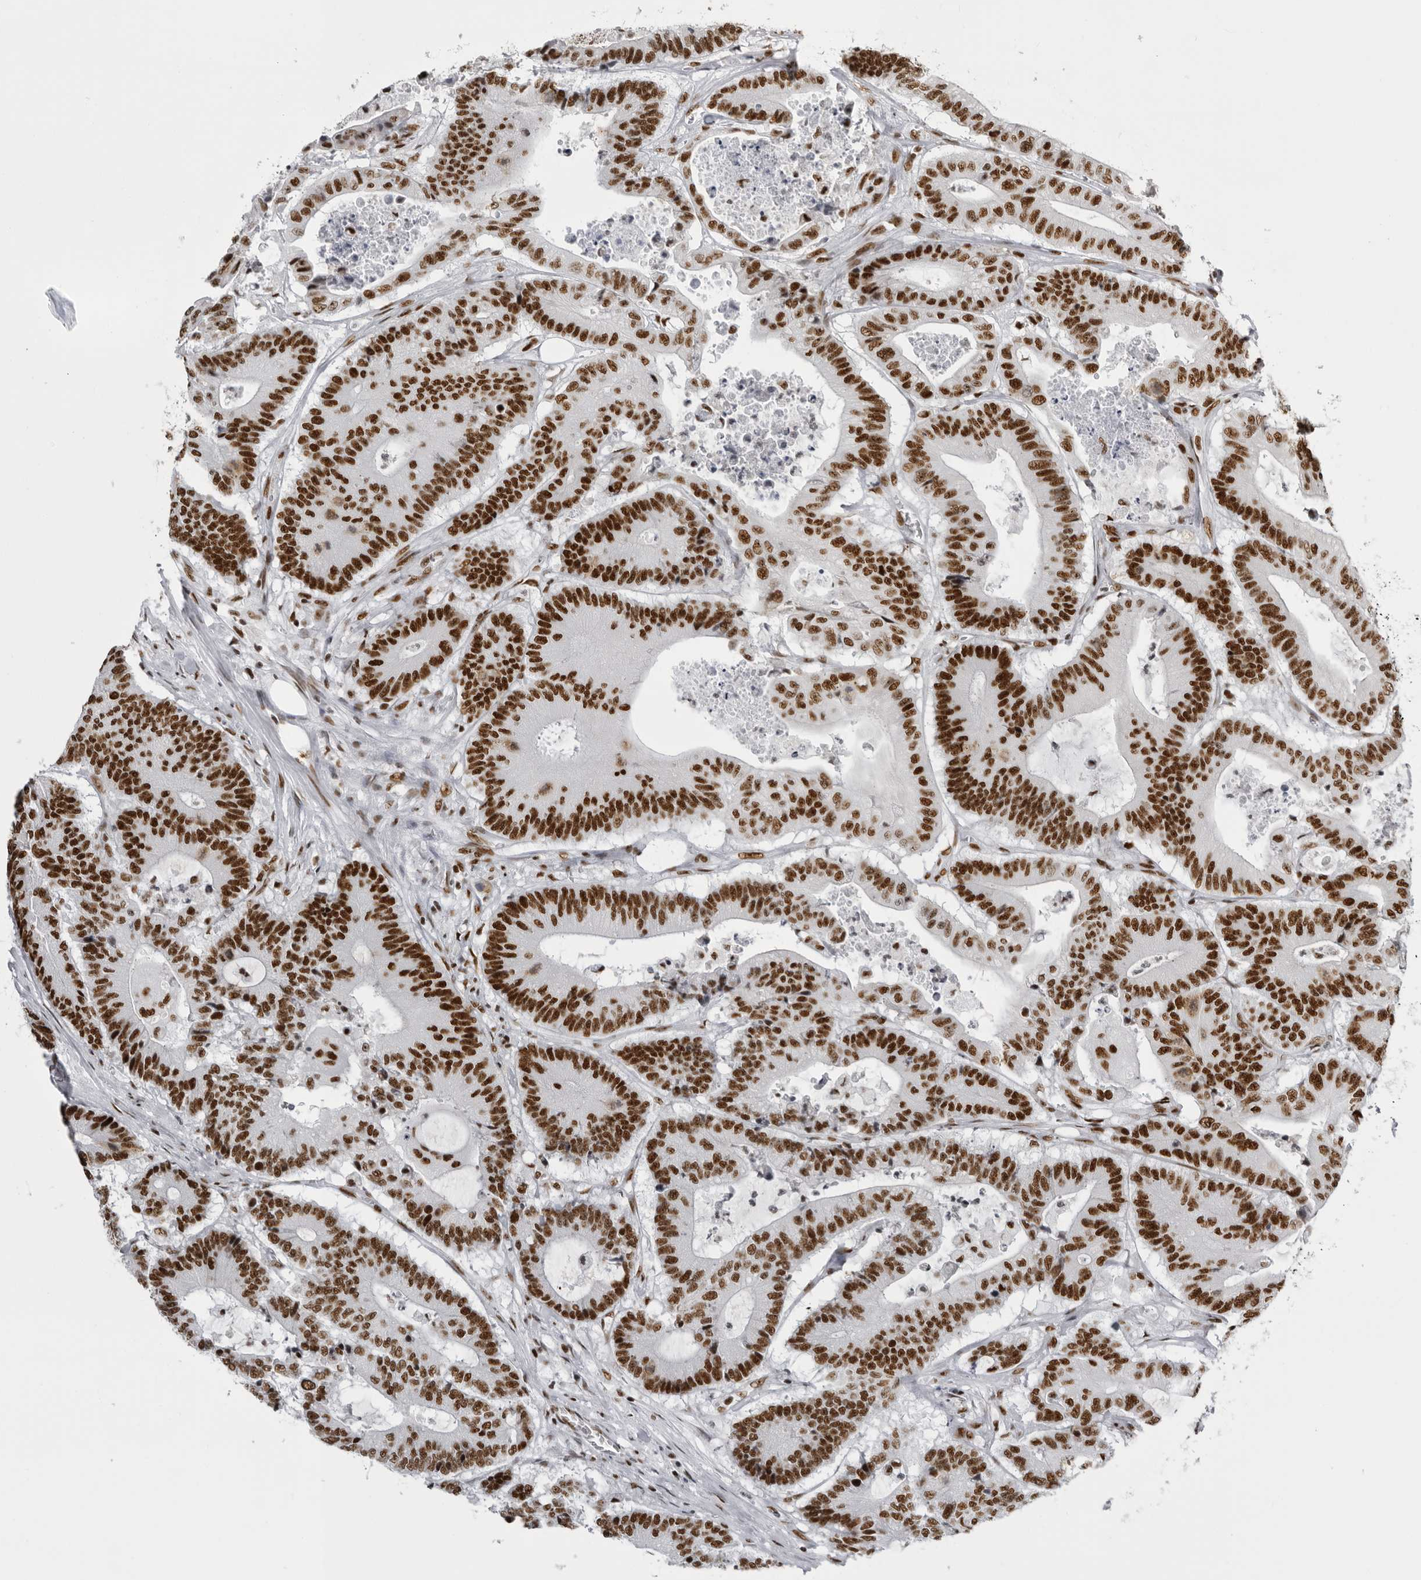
{"staining": {"intensity": "strong", "quantity": ">75%", "location": "nuclear"}, "tissue": "colorectal cancer", "cell_type": "Tumor cells", "image_type": "cancer", "snomed": [{"axis": "morphology", "description": "Adenocarcinoma, NOS"}, {"axis": "topography", "description": "Colon"}], "caption": "Immunohistochemistry (IHC) of human adenocarcinoma (colorectal) demonstrates high levels of strong nuclear staining in about >75% of tumor cells.", "gene": "DHX9", "patient": {"sex": "female", "age": 84}}